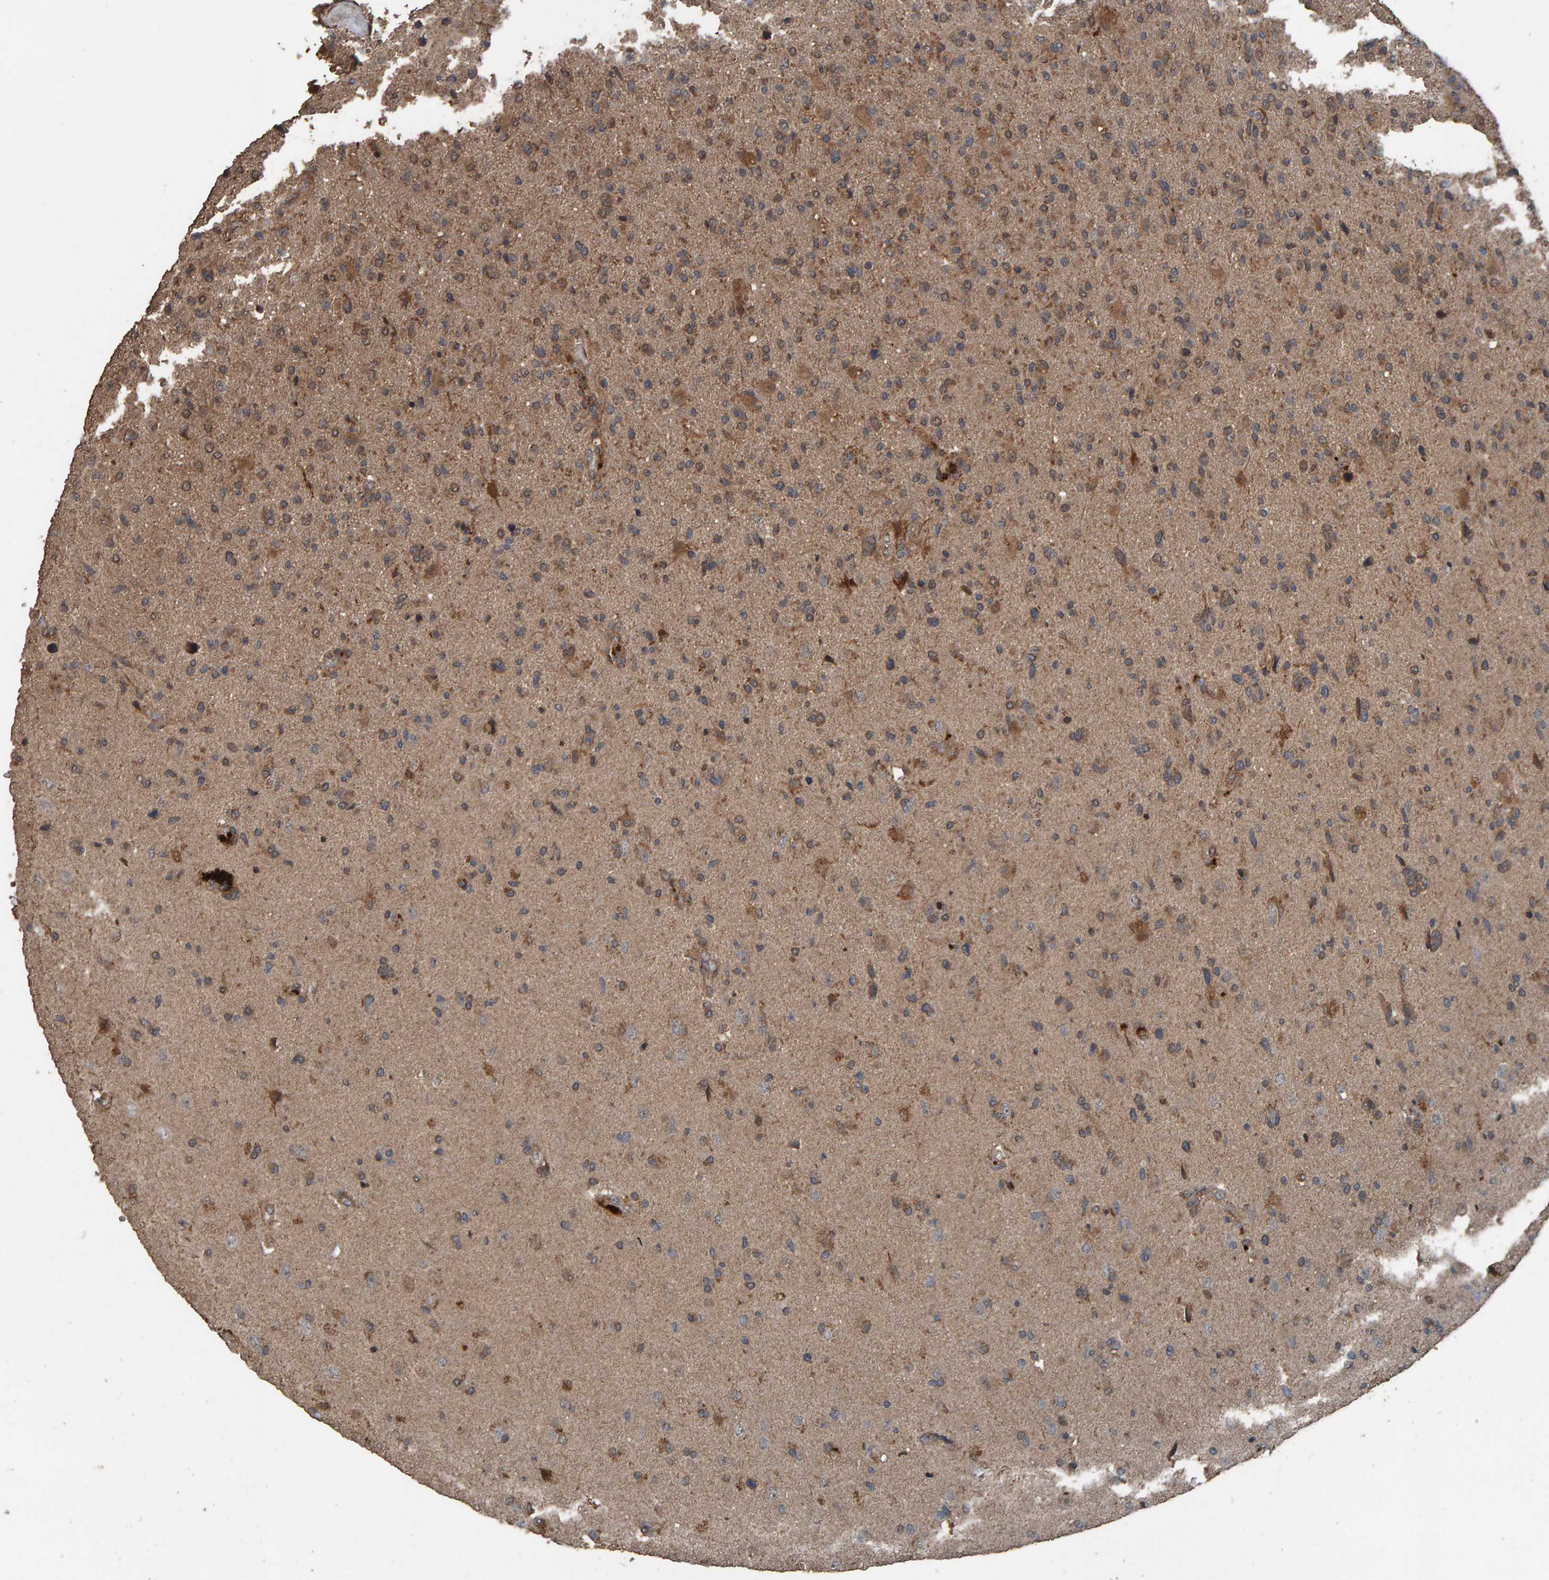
{"staining": {"intensity": "weak", "quantity": ">75%", "location": "cytoplasmic/membranous"}, "tissue": "glioma", "cell_type": "Tumor cells", "image_type": "cancer", "snomed": [{"axis": "morphology", "description": "Glioma, malignant, High grade"}, {"axis": "topography", "description": "Brain"}], "caption": "High-power microscopy captured an immunohistochemistry photomicrograph of malignant high-grade glioma, revealing weak cytoplasmic/membranous expression in approximately >75% of tumor cells.", "gene": "DUS1L", "patient": {"sex": "male", "age": 72}}